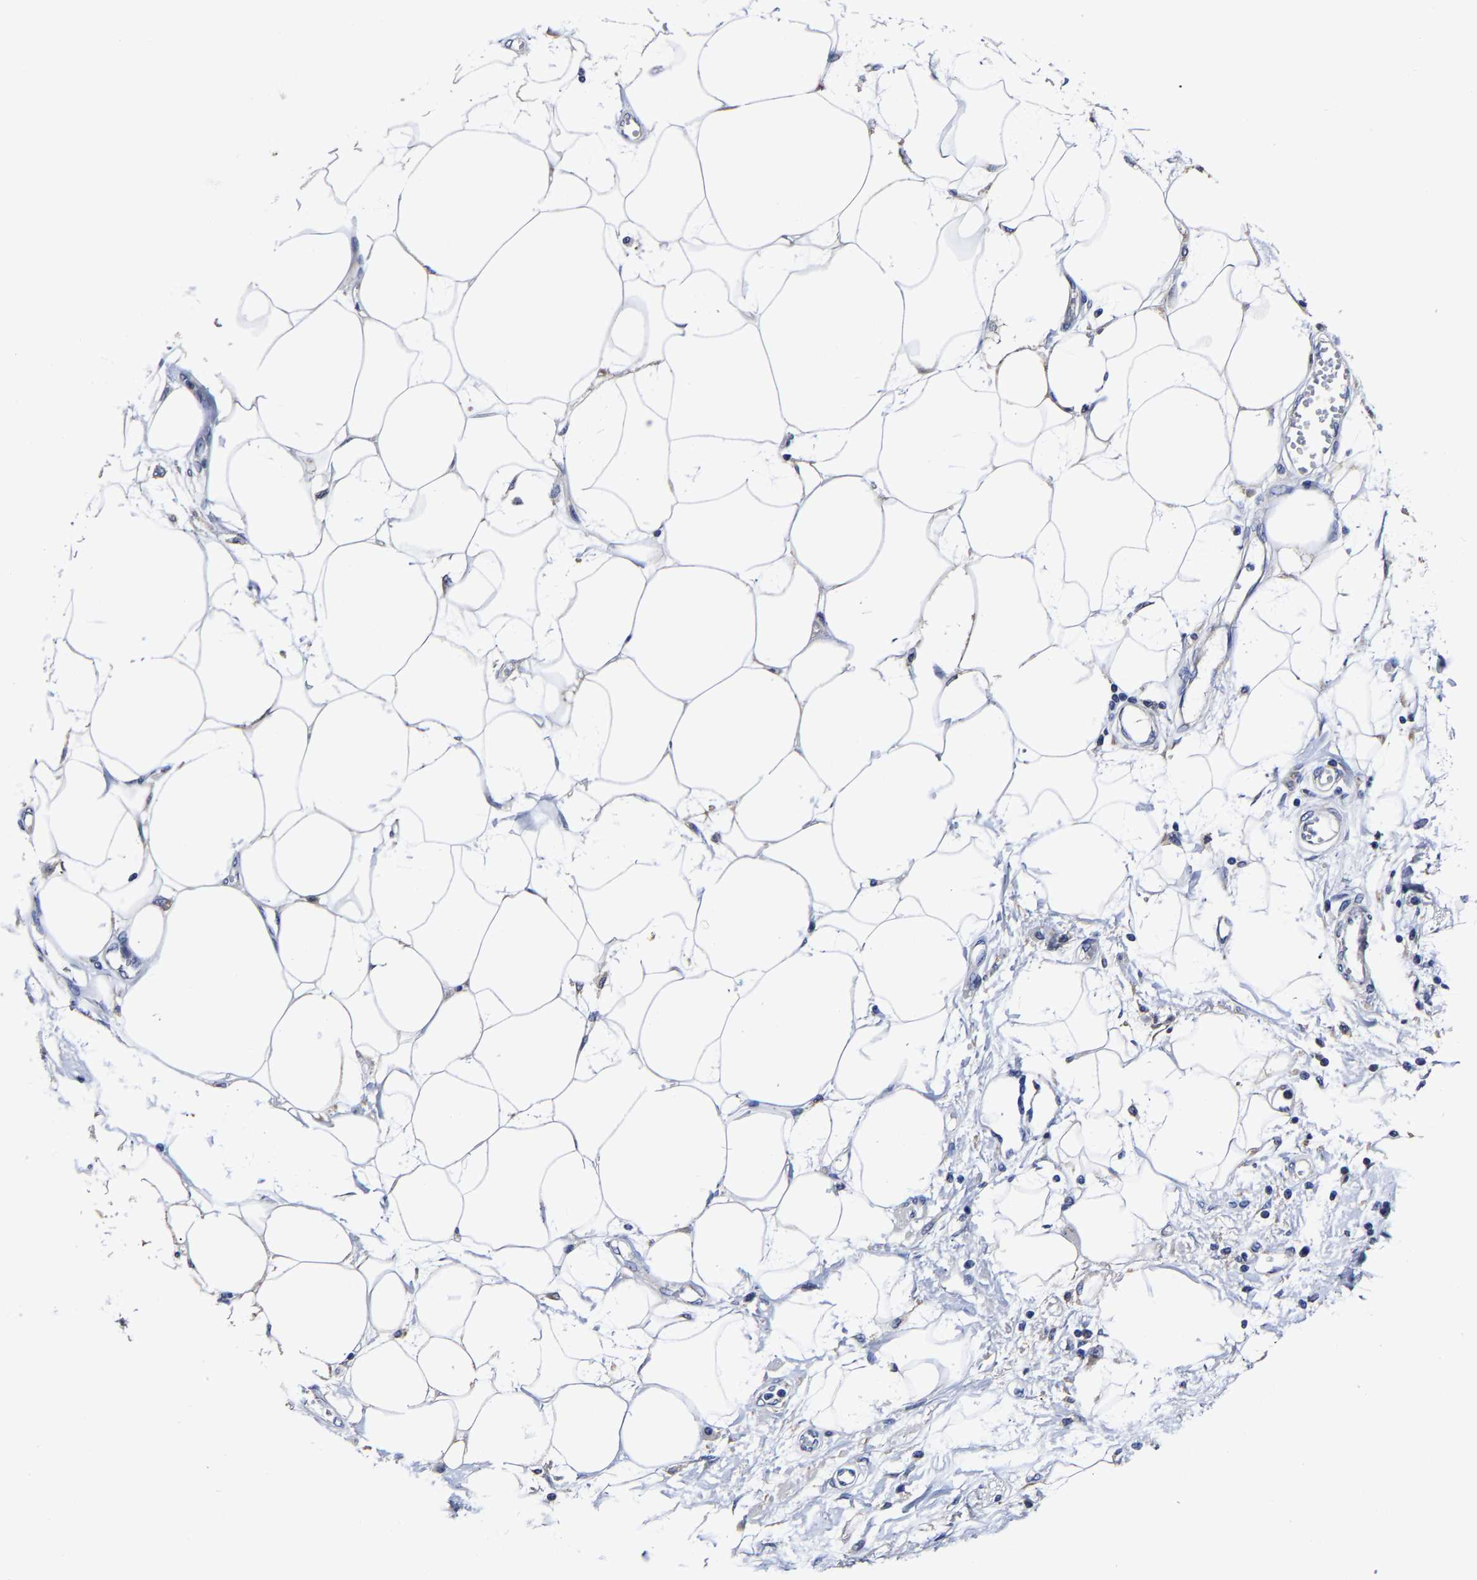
{"staining": {"intensity": "negative", "quantity": "none", "location": "none"}, "tissue": "adipose tissue", "cell_type": "Adipocytes", "image_type": "normal", "snomed": [{"axis": "morphology", "description": "Normal tissue, NOS"}, {"axis": "morphology", "description": "Adenocarcinoma, NOS"}, {"axis": "topography", "description": "Duodenum"}, {"axis": "topography", "description": "Peripheral nerve tissue"}], "caption": "Adipose tissue stained for a protein using IHC displays no expression adipocytes.", "gene": "AASS", "patient": {"sex": "female", "age": 60}}